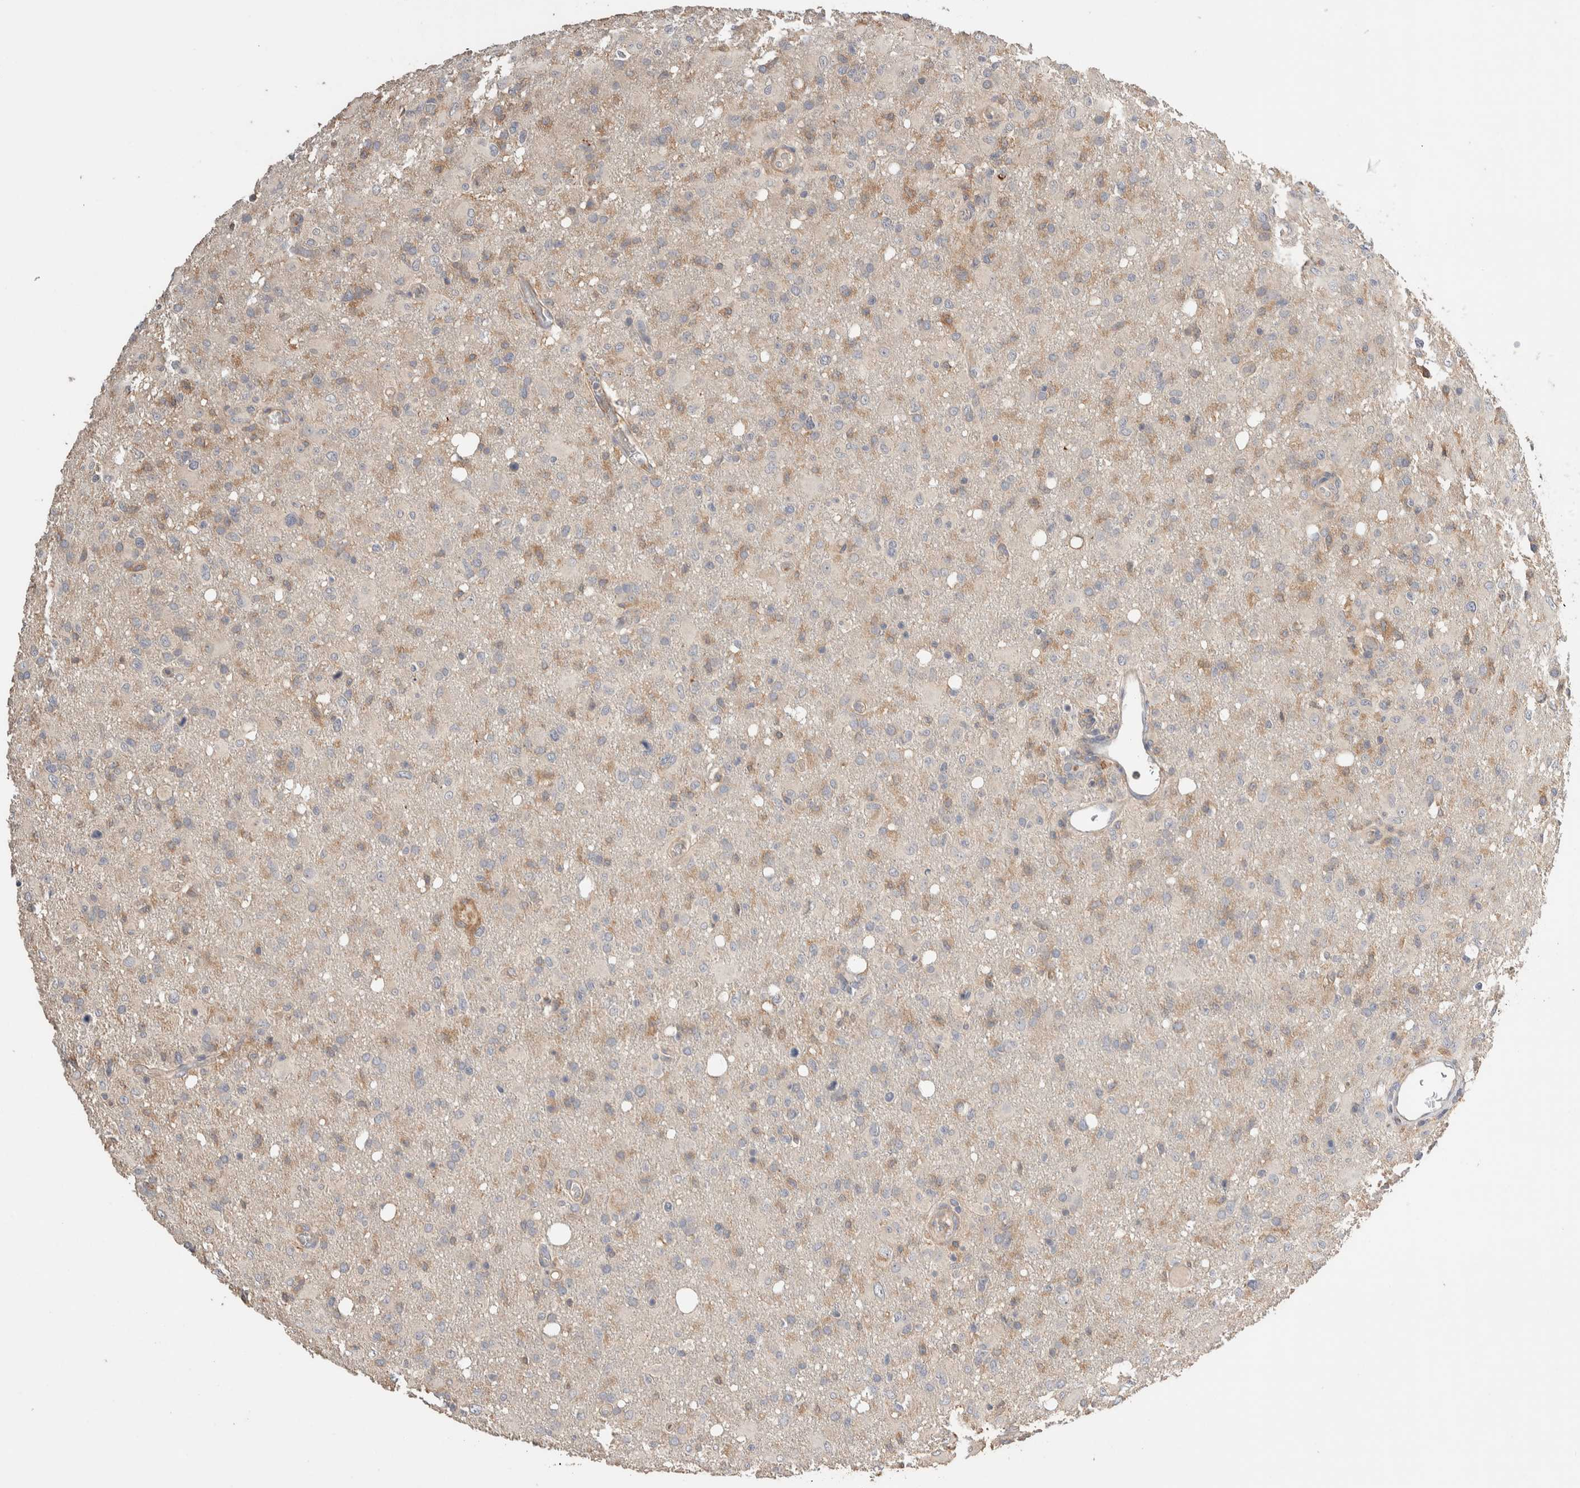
{"staining": {"intensity": "weak", "quantity": "25%-75%", "location": "cytoplasmic/membranous"}, "tissue": "glioma", "cell_type": "Tumor cells", "image_type": "cancer", "snomed": [{"axis": "morphology", "description": "Glioma, malignant, High grade"}, {"axis": "topography", "description": "Brain"}], "caption": "Immunohistochemistry of human malignant high-grade glioma displays low levels of weak cytoplasmic/membranous expression in about 25%-75% of tumor cells.", "gene": "WDR91", "patient": {"sex": "female", "age": 57}}